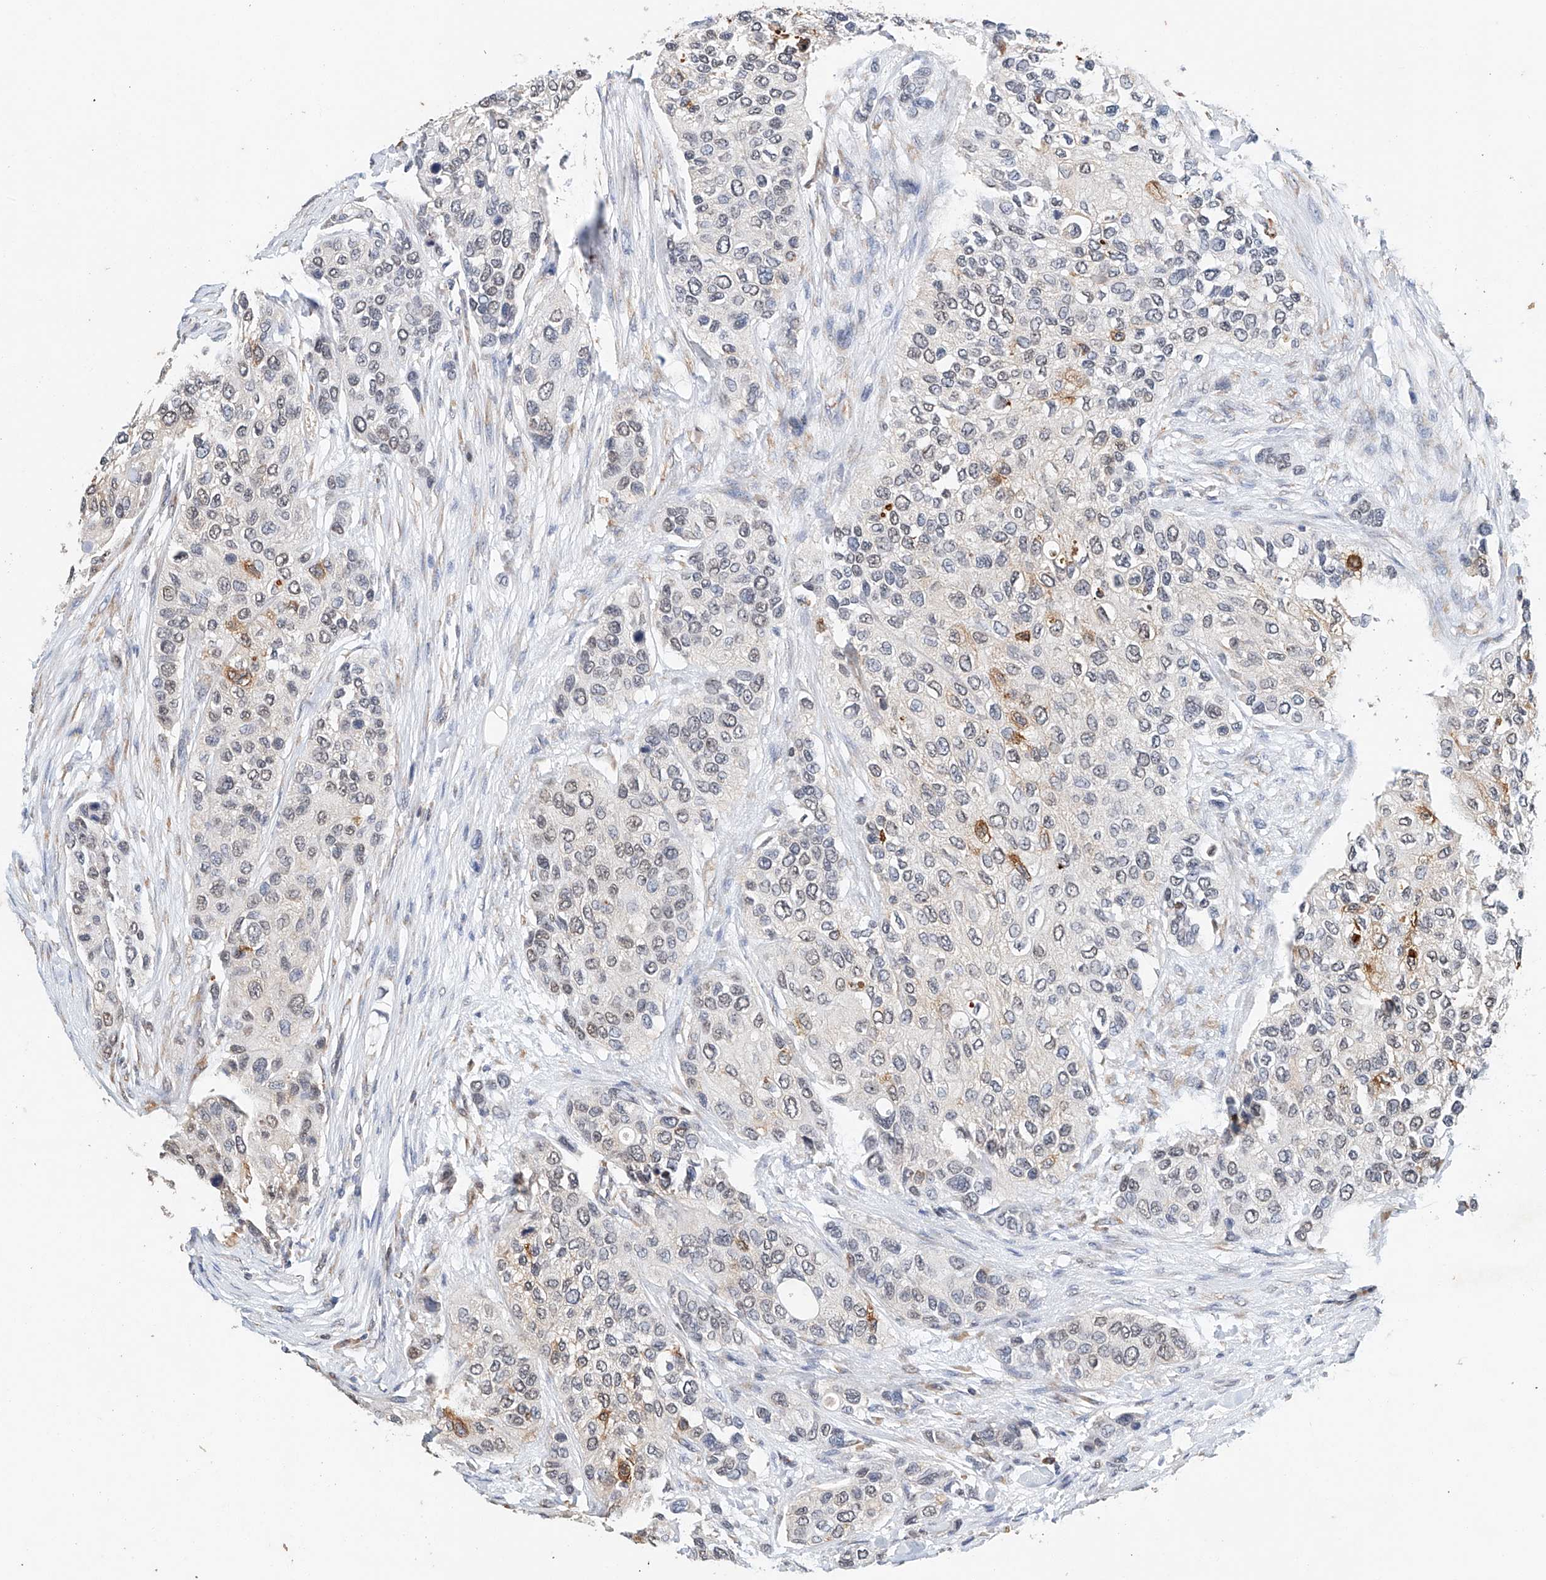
{"staining": {"intensity": "negative", "quantity": "none", "location": "none"}, "tissue": "urothelial cancer", "cell_type": "Tumor cells", "image_type": "cancer", "snomed": [{"axis": "morphology", "description": "Urothelial carcinoma, High grade"}, {"axis": "topography", "description": "Urinary bladder"}], "caption": "This is a image of IHC staining of urothelial cancer, which shows no expression in tumor cells. (Stains: DAB immunohistochemistry with hematoxylin counter stain, Microscopy: brightfield microscopy at high magnification).", "gene": "CTDP1", "patient": {"sex": "female", "age": 56}}